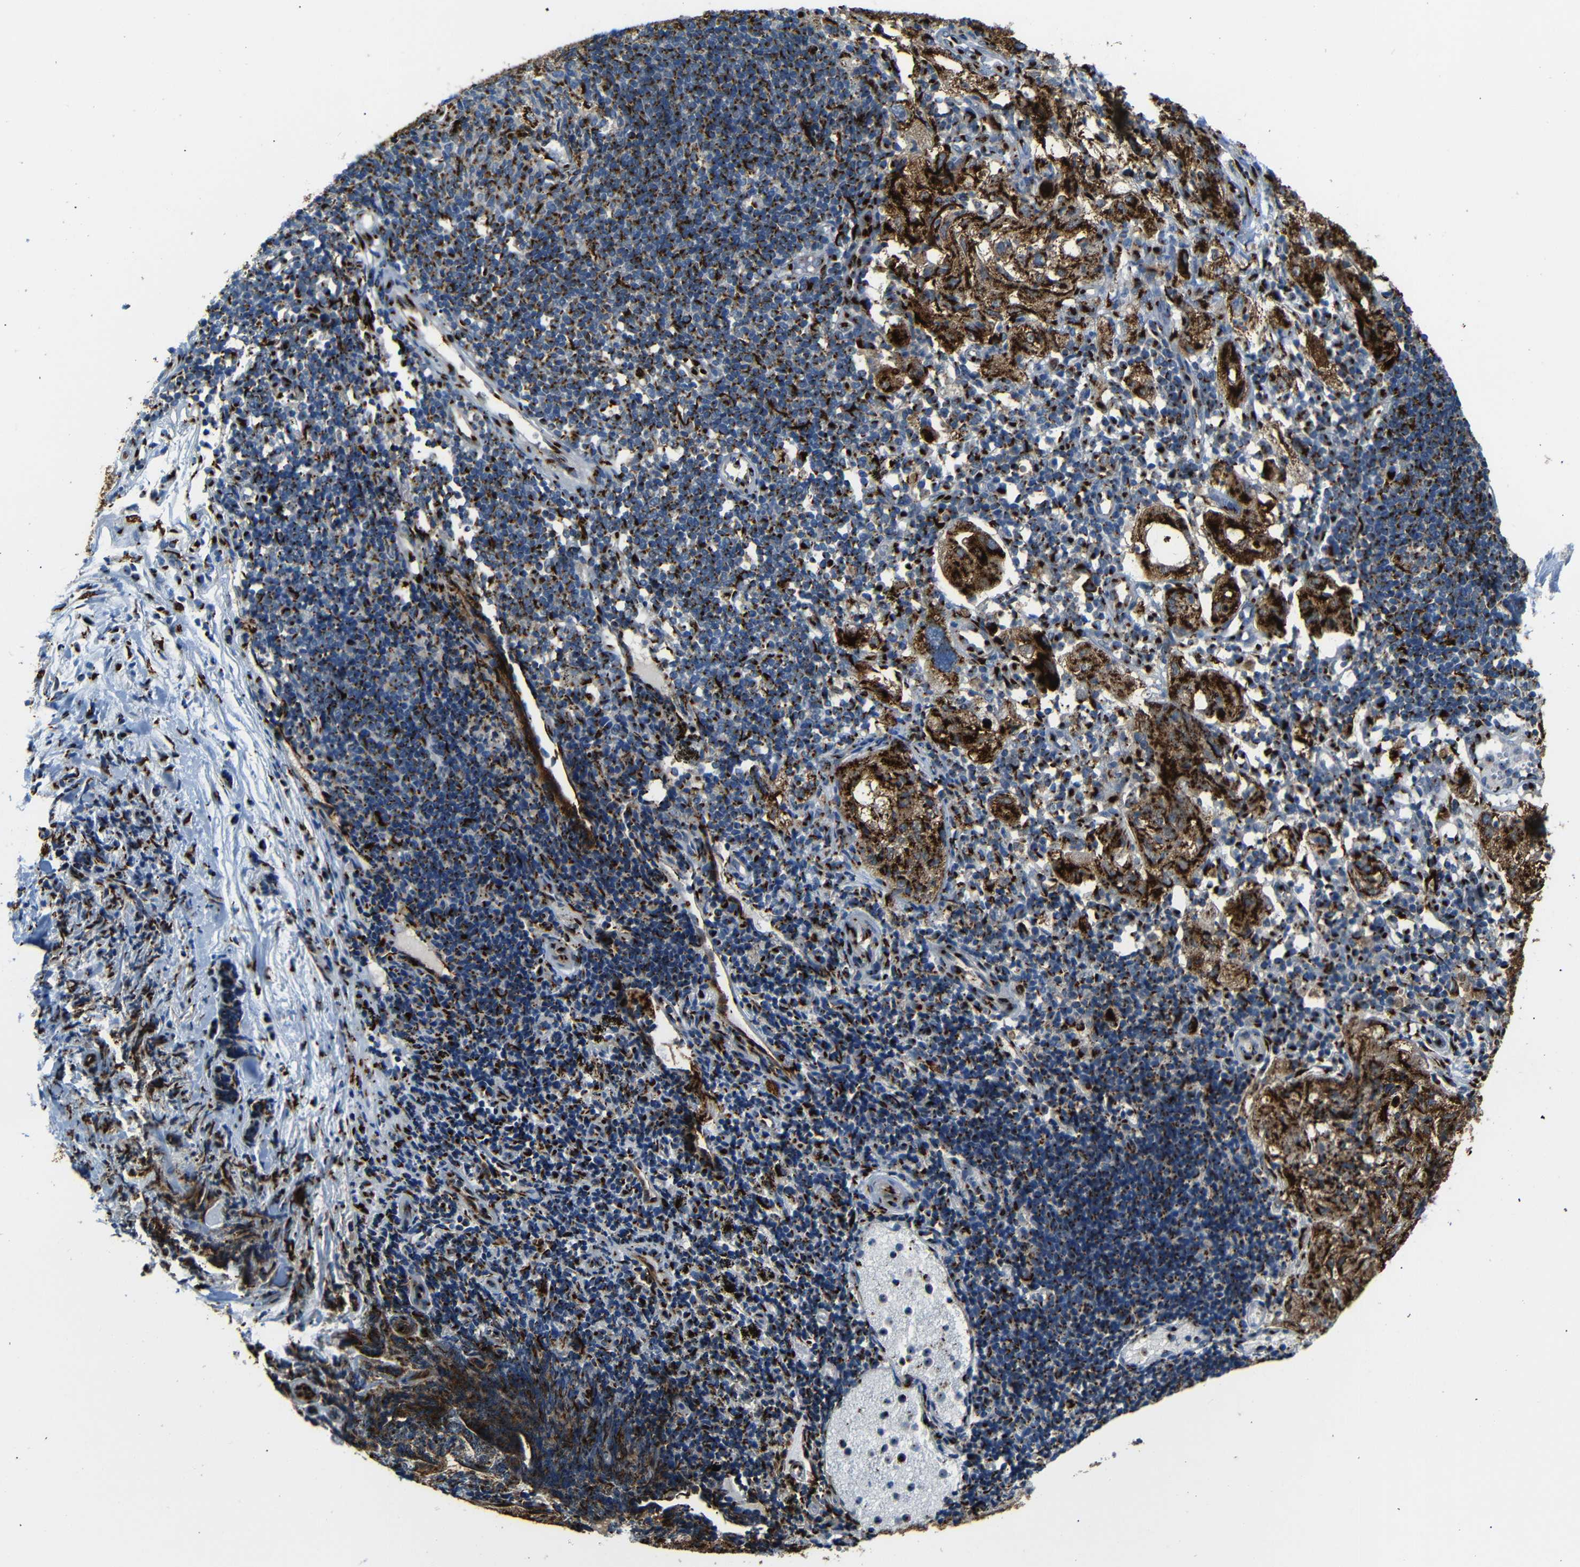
{"staining": {"intensity": "strong", "quantity": ">75%", "location": "cytoplasmic/membranous"}, "tissue": "lung cancer", "cell_type": "Tumor cells", "image_type": "cancer", "snomed": [{"axis": "morphology", "description": "Inflammation, NOS"}, {"axis": "morphology", "description": "Squamous cell carcinoma, NOS"}, {"axis": "topography", "description": "Lymph node"}, {"axis": "topography", "description": "Soft tissue"}, {"axis": "topography", "description": "Lung"}], "caption": "Human squamous cell carcinoma (lung) stained with a brown dye shows strong cytoplasmic/membranous positive staining in approximately >75% of tumor cells.", "gene": "TGOLN2", "patient": {"sex": "male", "age": 66}}